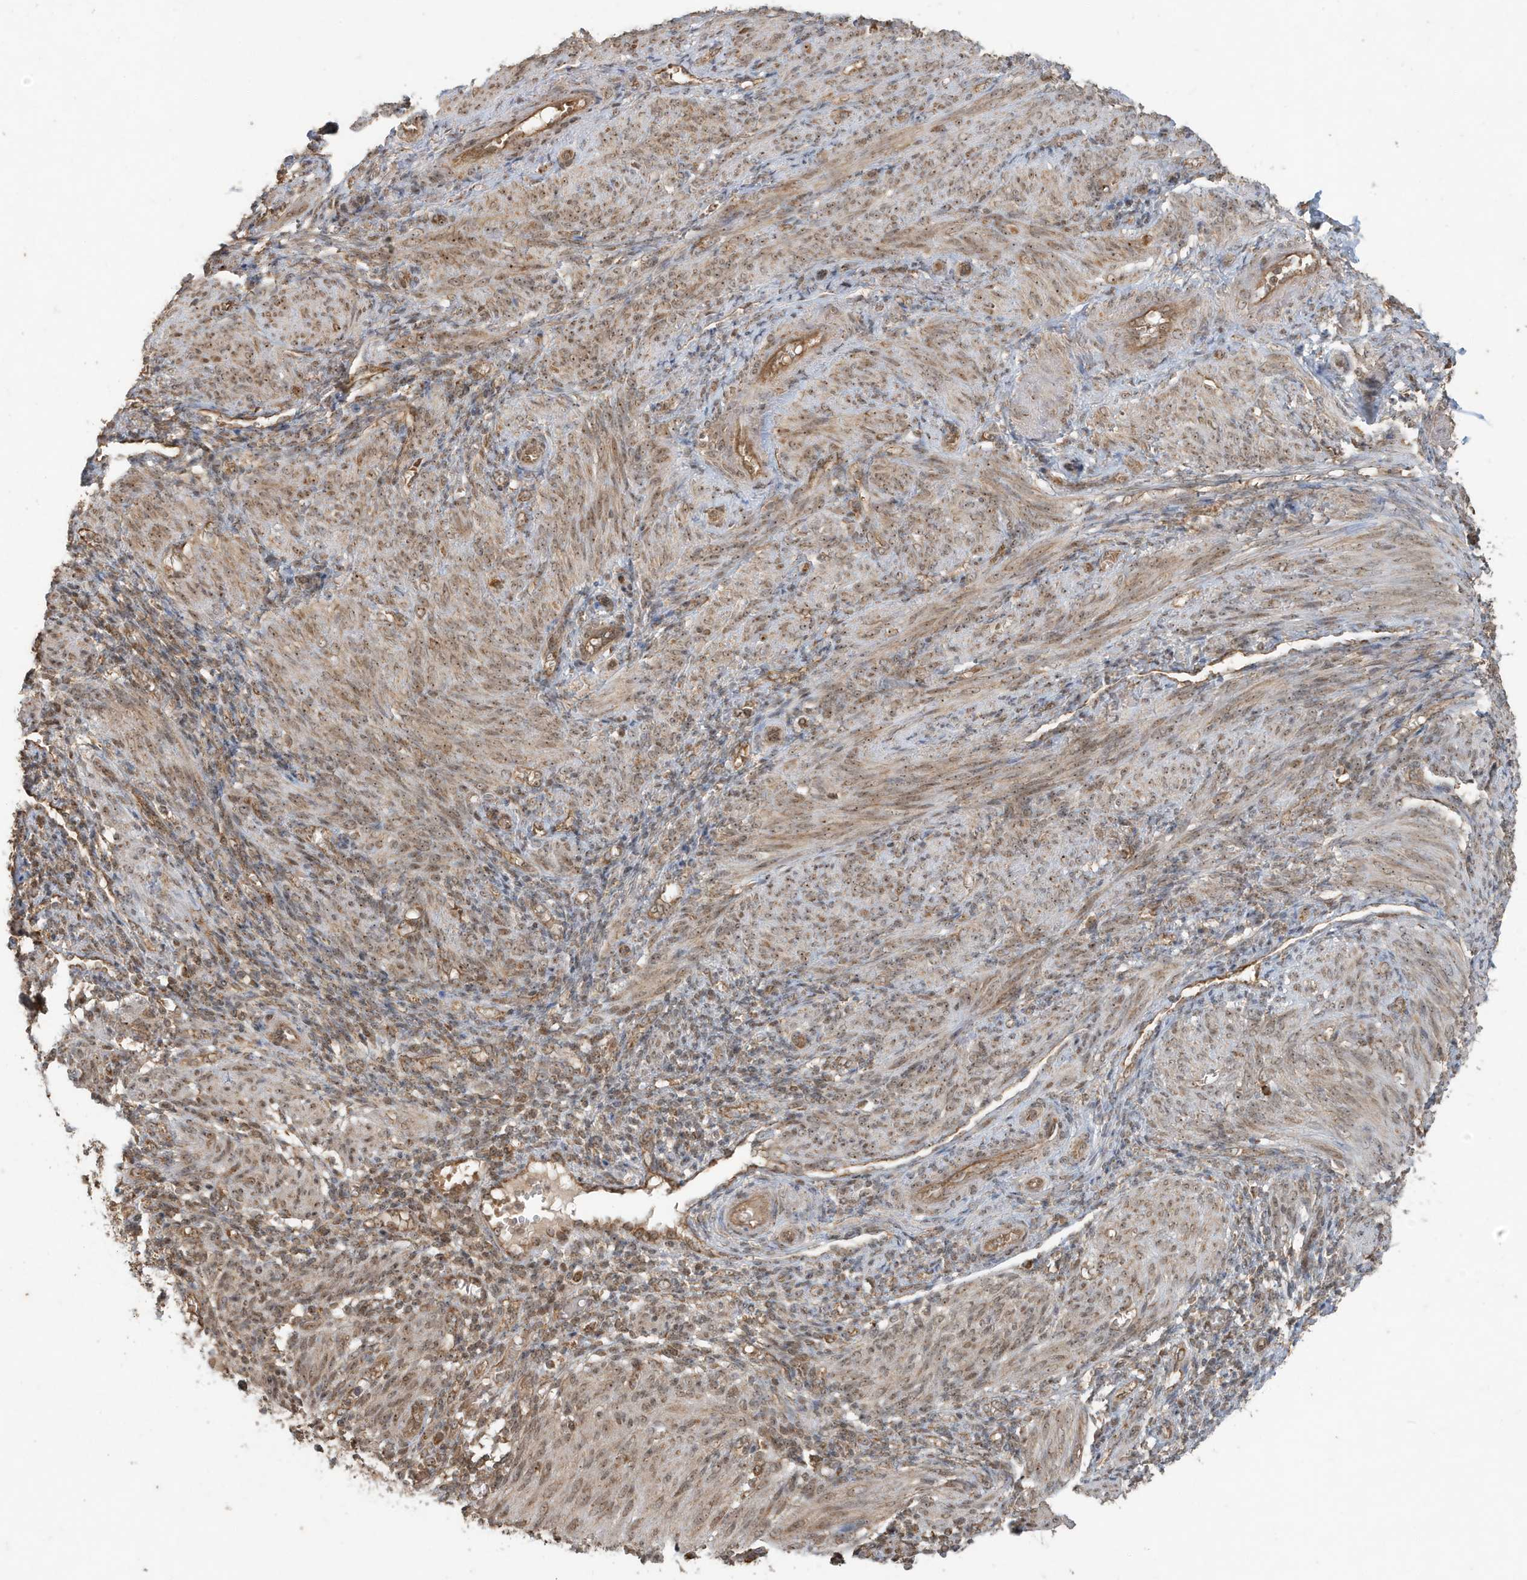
{"staining": {"intensity": "moderate", "quantity": ">75%", "location": "cytoplasmic/membranous,nuclear"}, "tissue": "smooth muscle", "cell_type": "Smooth muscle cells", "image_type": "normal", "snomed": [{"axis": "morphology", "description": "Normal tissue, NOS"}, {"axis": "topography", "description": "Smooth muscle"}], "caption": "An immunohistochemistry (IHC) micrograph of normal tissue is shown. Protein staining in brown highlights moderate cytoplasmic/membranous,nuclear positivity in smooth muscle within smooth muscle cells.", "gene": "ABCB9", "patient": {"sex": "female", "age": 39}}